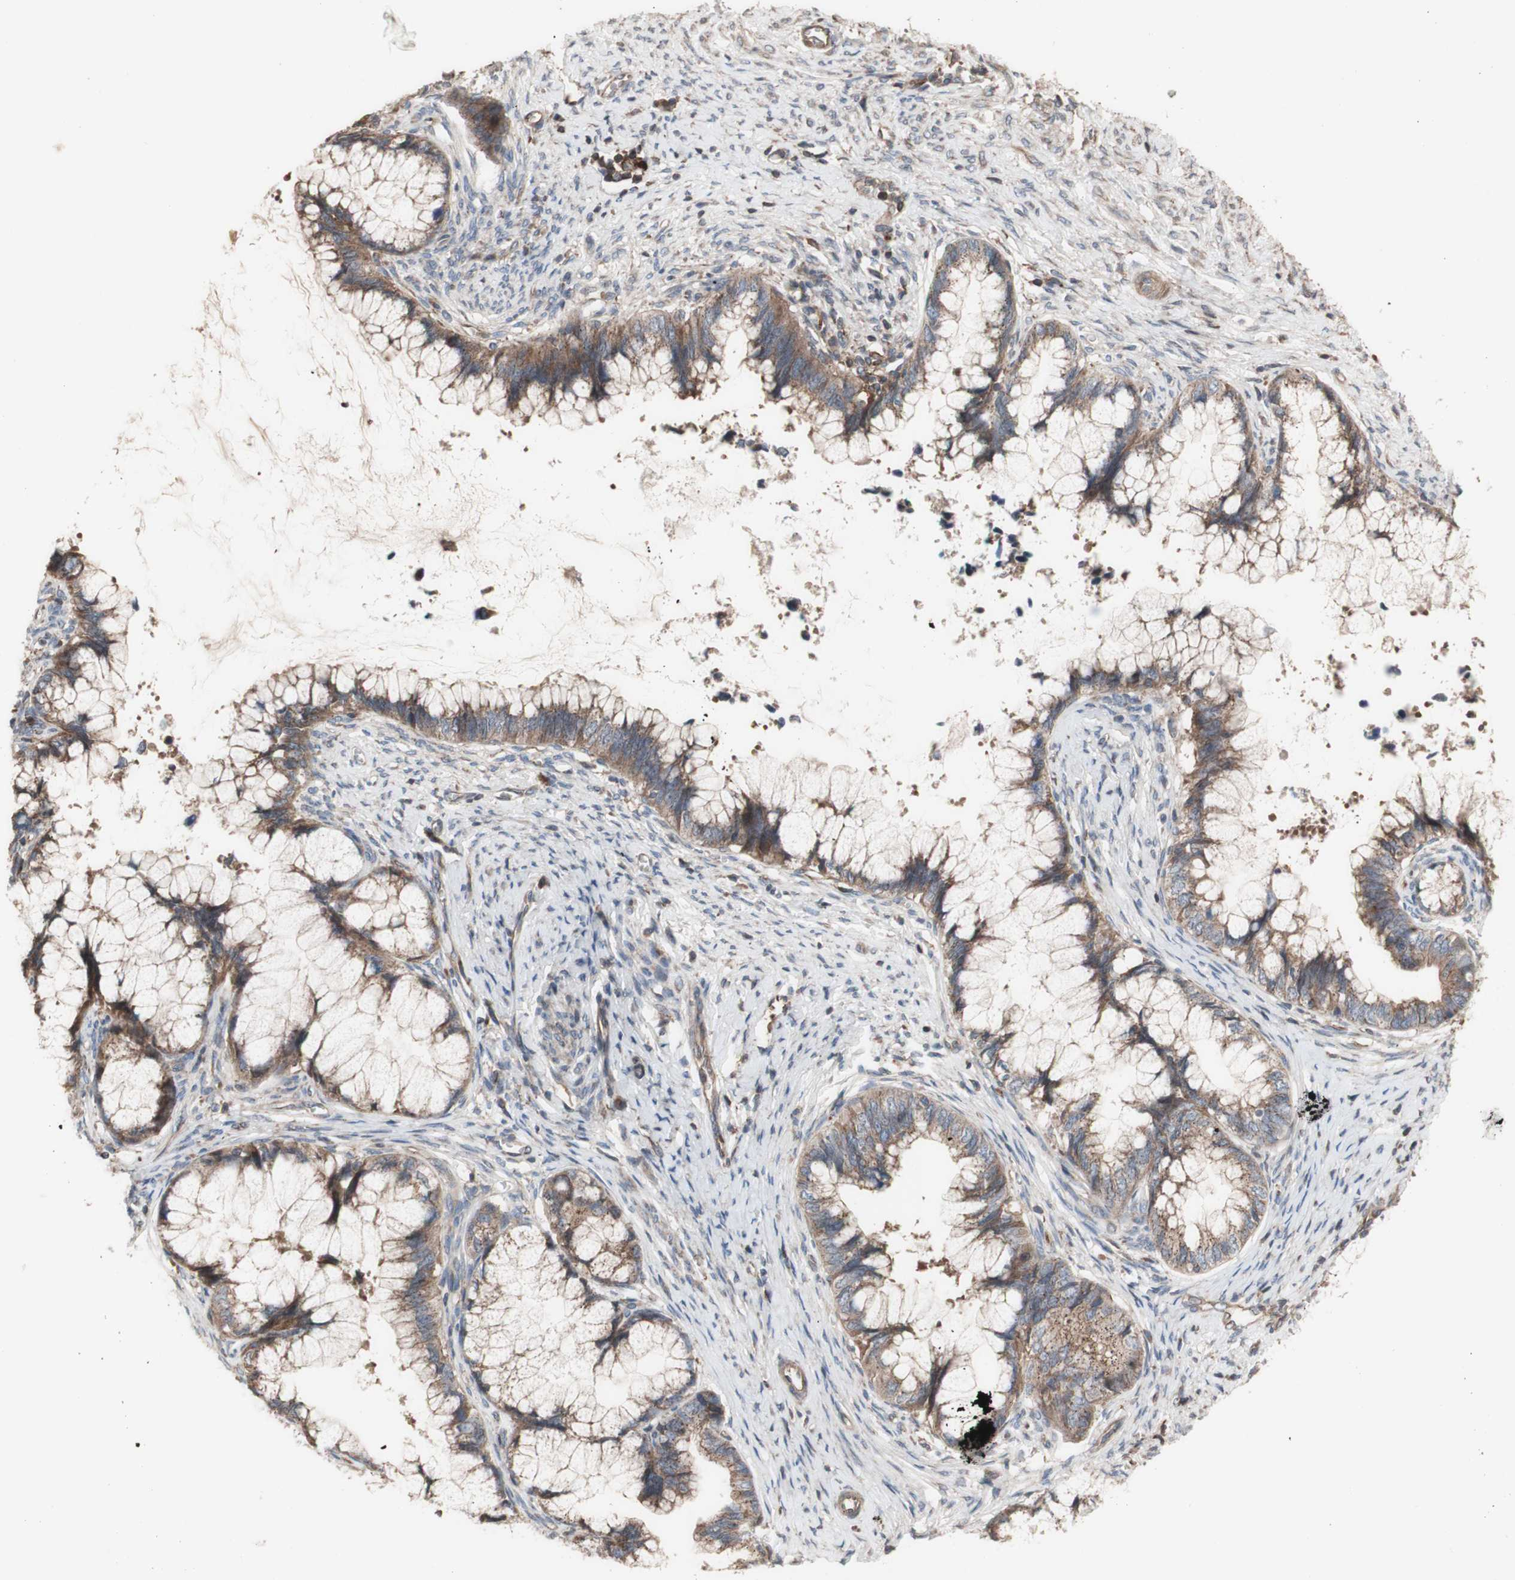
{"staining": {"intensity": "moderate", "quantity": ">75%", "location": "cytoplasmic/membranous"}, "tissue": "cervical cancer", "cell_type": "Tumor cells", "image_type": "cancer", "snomed": [{"axis": "morphology", "description": "Adenocarcinoma, NOS"}, {"axis": "topography", "description": "Cervix"}], "caption": "The immunohistochemical stain shows moderate cytoplasmic/membranous positivity in tumor cells of cervical adenocarcinoma tissue.", "gene": "COPB1", "patient": {"sex": "female", "age": 44}}